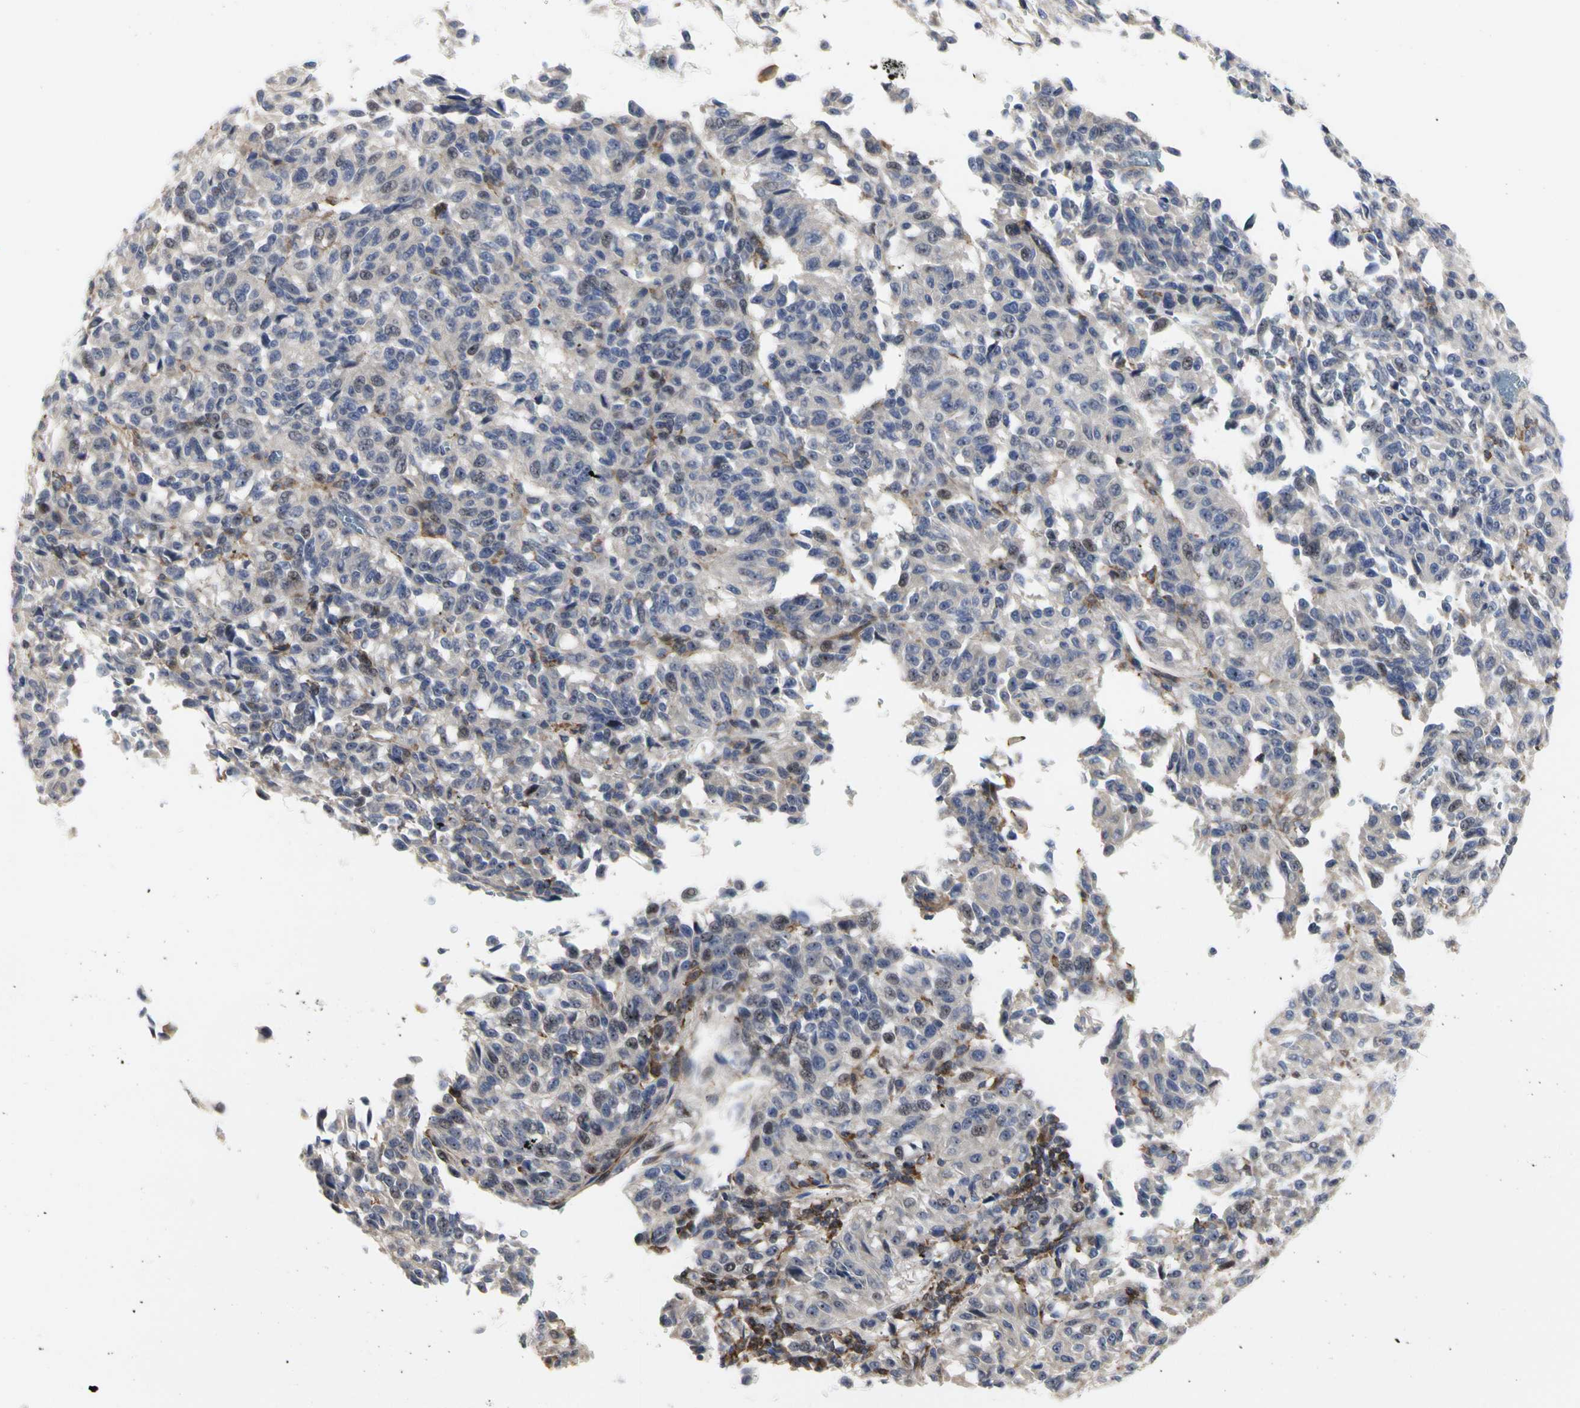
{"staining": {"intensity": "weak", "quantity": "<25%", "location": "cytoplasmic/membranous,nuclear"}, "tissue": "melanoma", "cell_type": "Tumor cells", "image_type": "cancer", "snomed": [{"axis": "morphology", "description": "Malignant melanoma, Metastatic site"}, {"axis": "topography", "description": "Lung"}], "caption": "High magnification brightfield microscopy of malignant melanoma (metastatic site) stained with DAB (3,3'-diaminobenzidine) (brown) and counterstained with hematoxylin (blue): tumor cells show no significant positivity.", "gene": "SHANK2", "patient": {"sex": "male", "age": 64}}